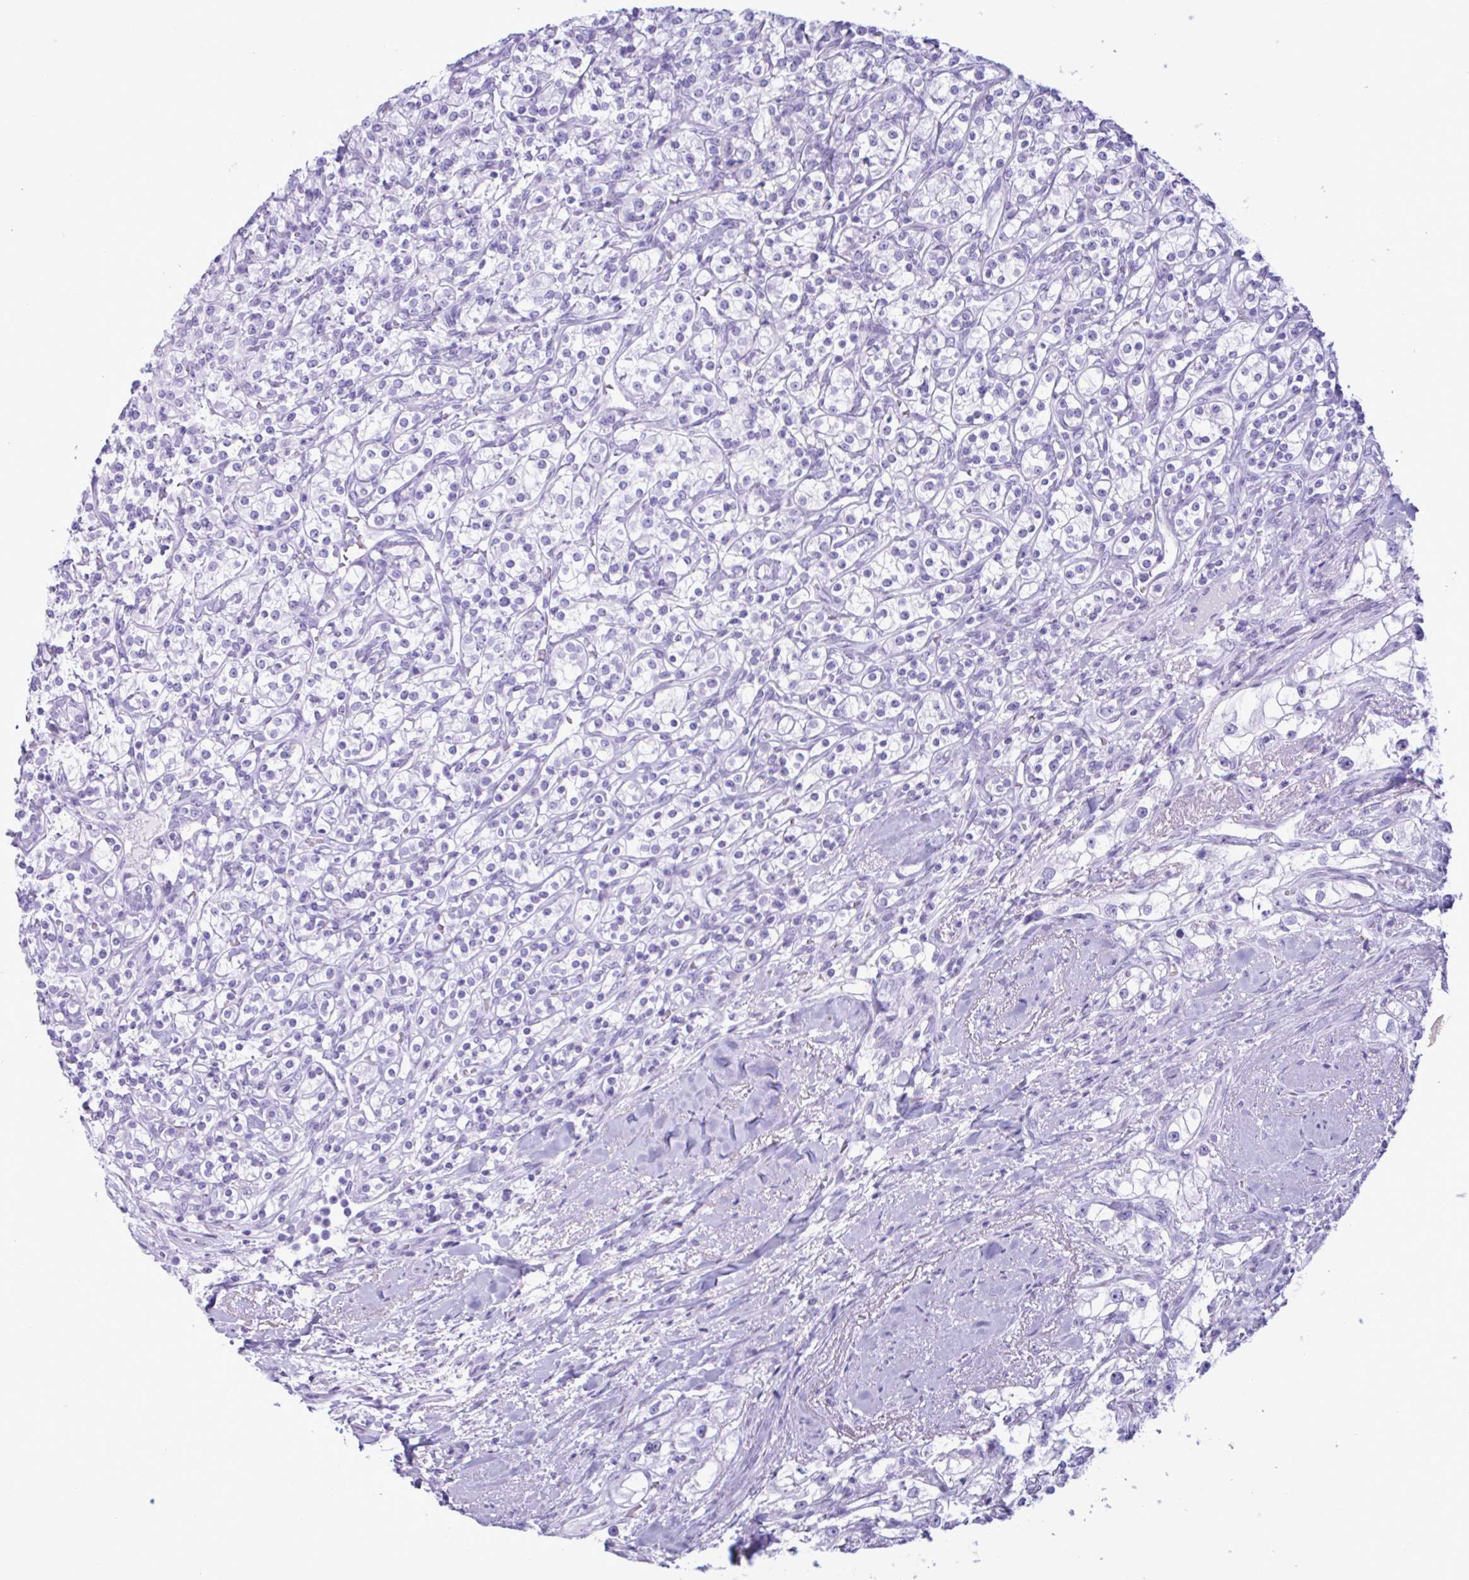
{"staining": {"intensity": "negative", "quantity": "none", "location": "none"}, "tissue": "renal cancer", "cell_type": "Tumor cells", "image_type": "cancer", "snomed": [{"axis": "morphology", "description": "Adenocarcinoma, NOS"}, {"axis": "topography", "description": "Kidney"}], "caption": "IHC of renal cancer (adenocarcinoma) shows no expression in tumor cells.", "gene": "MRGPRG", "patient": {"sex": "male", "age": 77}}